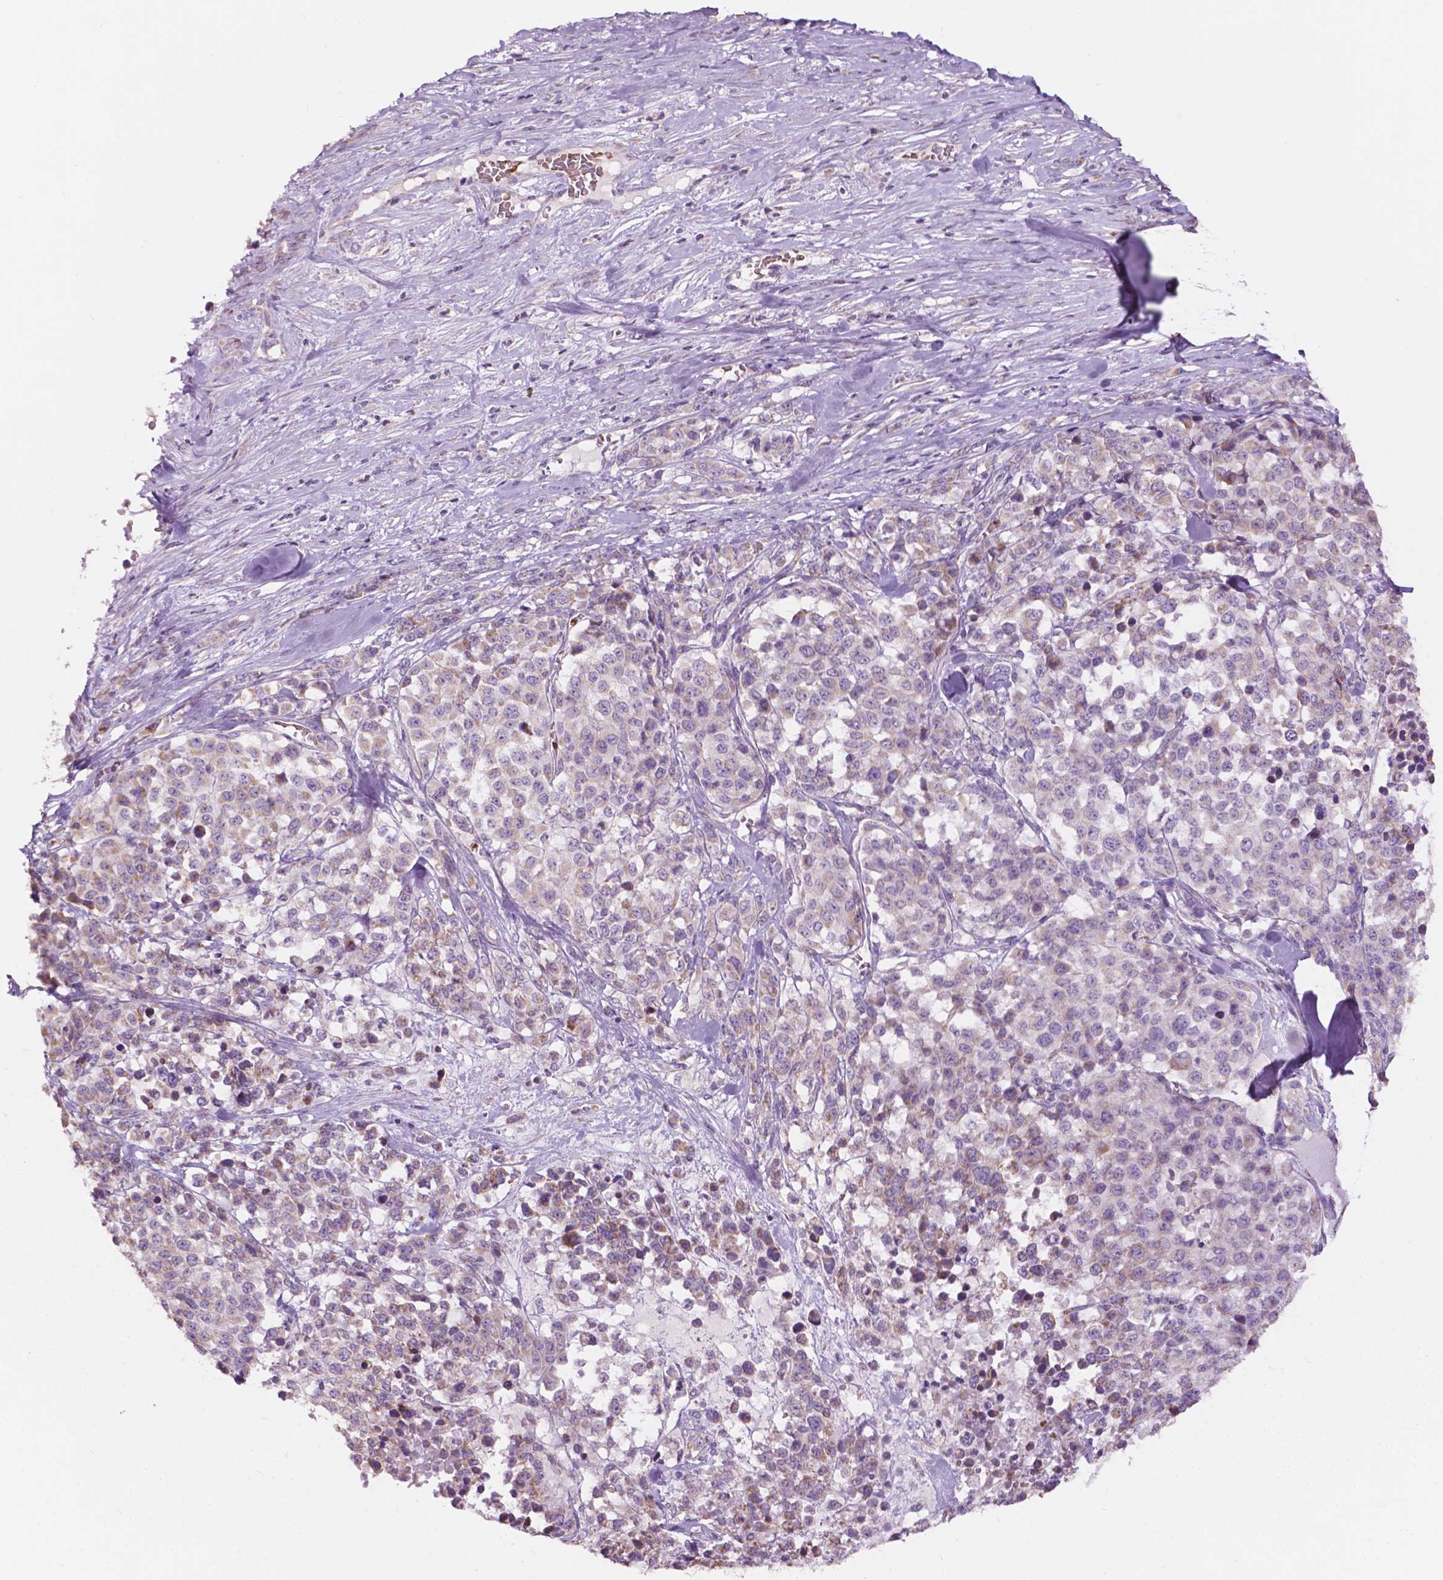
{"staining": {"intensity": "negative", "quantity": "none", "location": "none"}, "tissue": "melanoma", "cell_type": "Tumor cells", "image_type": "cancer", "snomed": [{"axis": "morphology", "description": "Malignant melanoma, Metastatic site"}, {"axis": "topography", "description": "Skin"}], "caption": "A high-resolution micrograph shows IHC staining of melanoma, which exhibits no significant expression in tumor cells. (Stains: DAB immunohistochemistry with hematoxylin counter stain, Microscopy: brightfield microscopy at high magnification).", "gene": "NDUFS1", "patient": {"sex": "male", "age": 84}}